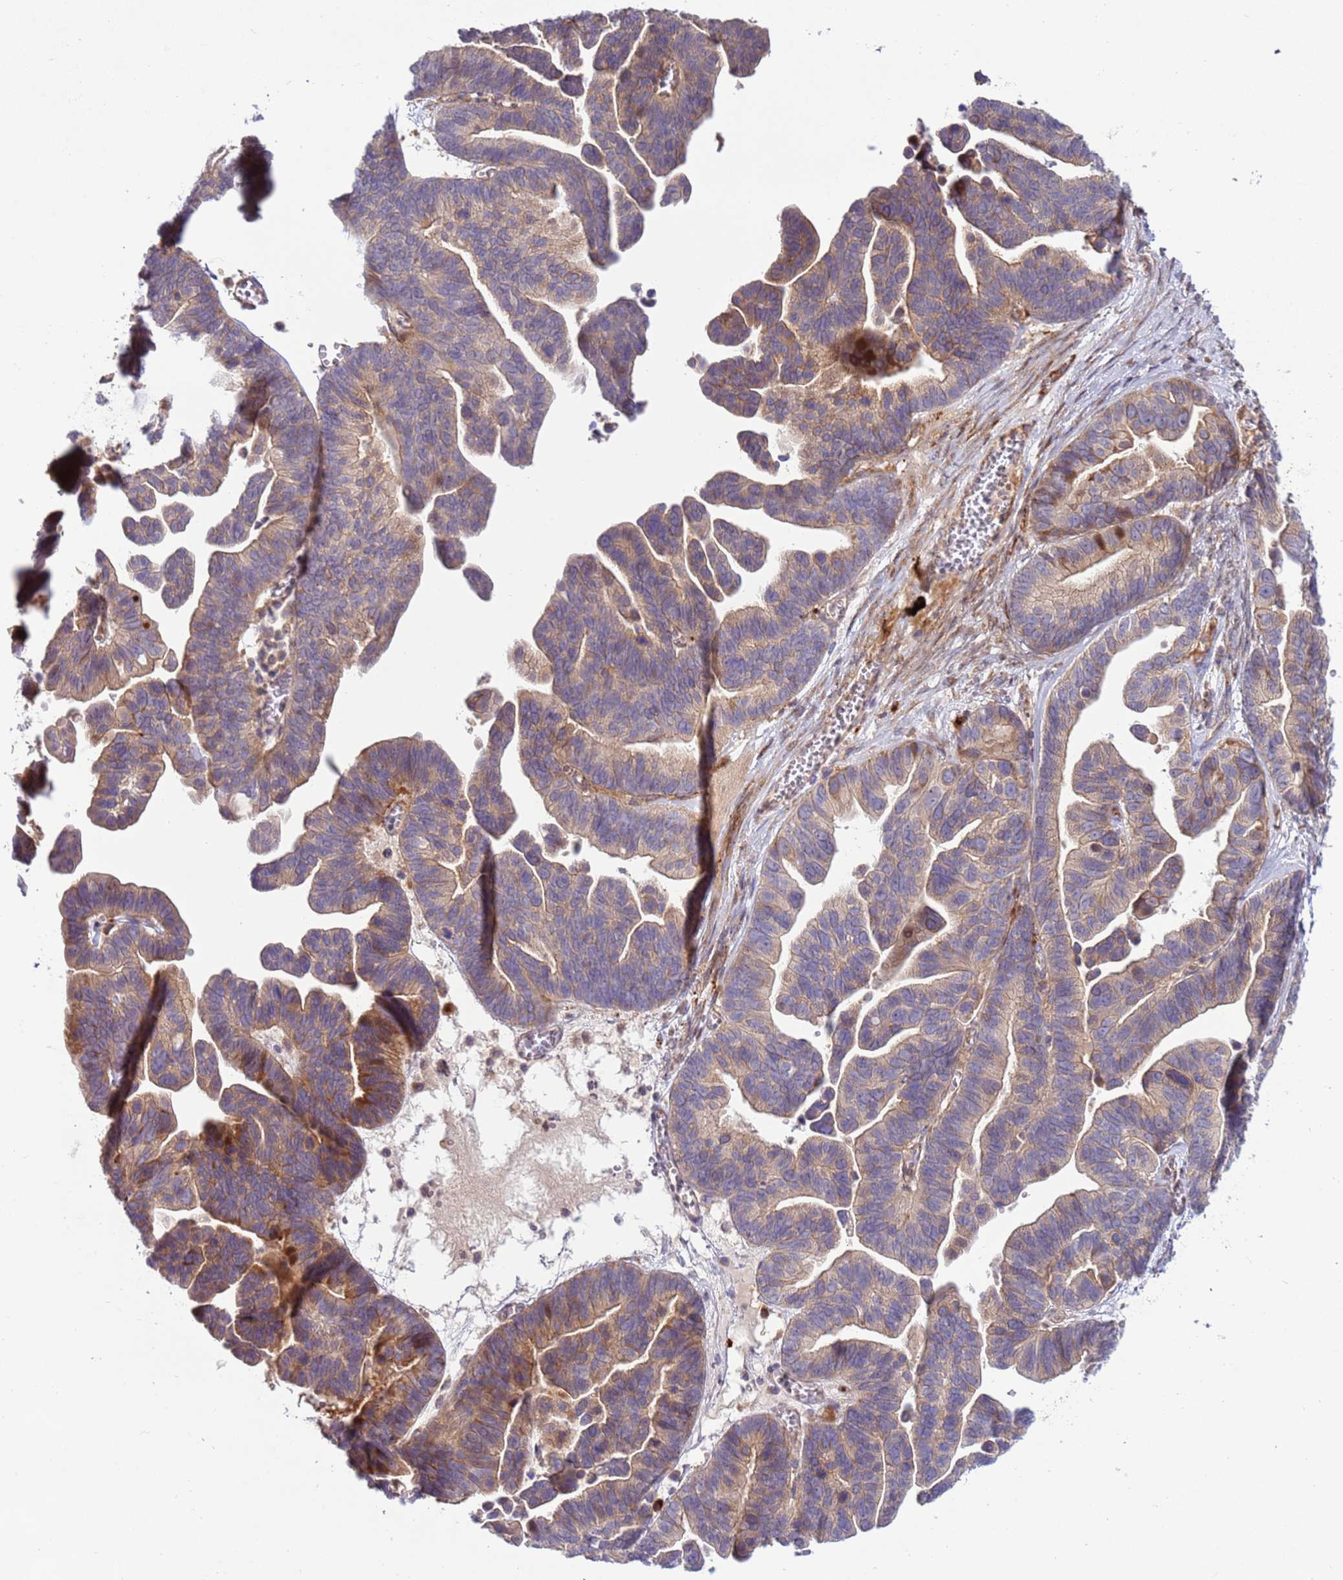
{"staining": {"intensity": "moderate", "quantity": "<25%", "location": "cytoplasmic/membranous"}, "tissue": "ovarian cancer", "cell_type": "Tumor cells", "image_type": "cancer", "snomed": [{"axis": "morphology", "description": "Cystadenocarcinoma, serous, NOS"}, {"axis": "topography", "description": "Ovary"}], "caption": "This is an image of IHC staining of ovarian serous cystadenocarcinoma, which shows moderate expression in the cytoplasmic/membranous of tumor cells.", "gene": "ZNF624", "patient": {"sex": "female", "age": 56}}